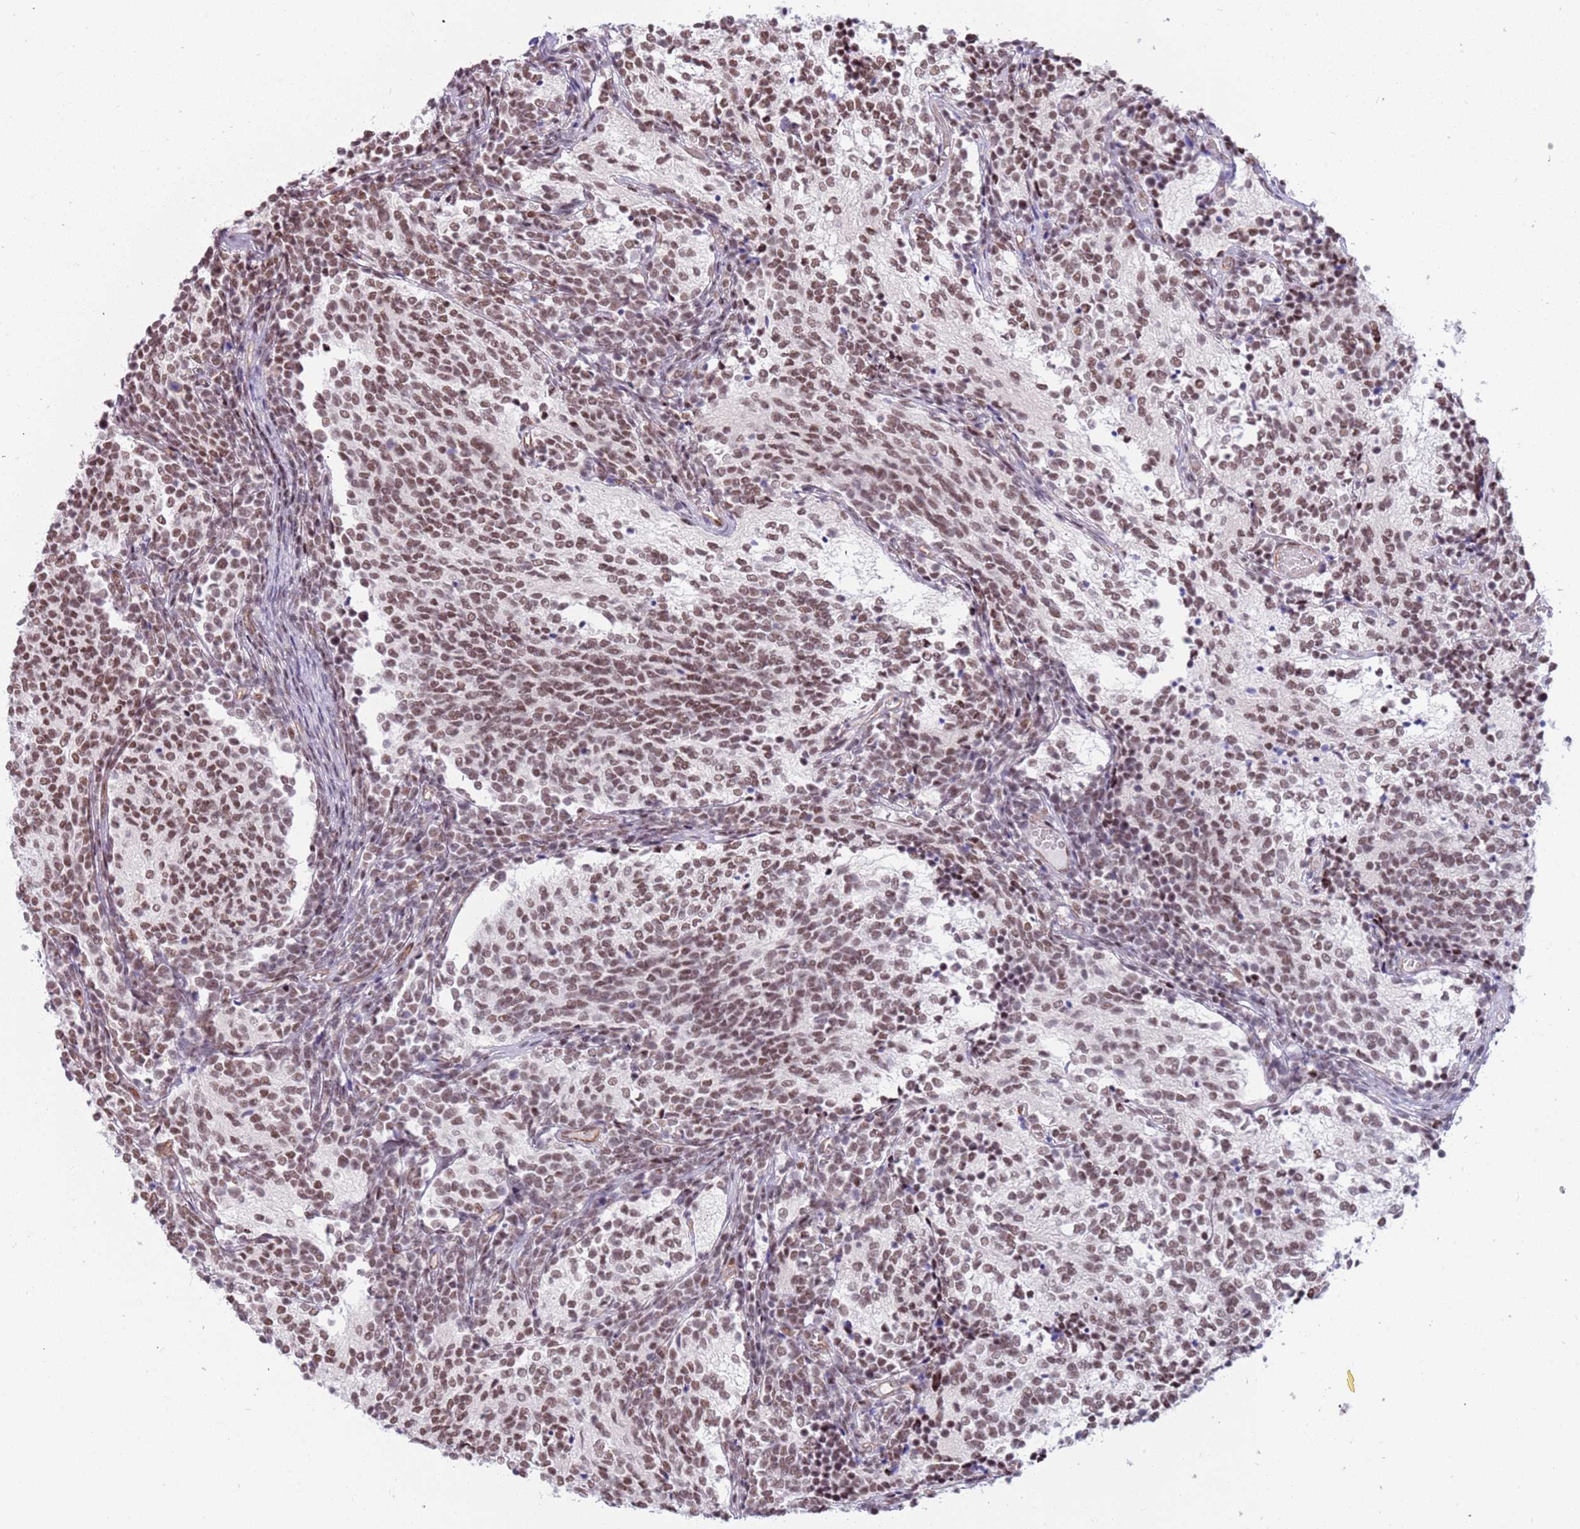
{"staining": {"intensity": "moderate", "quantity": ">75%", "location": "nuclear"}, "tissue": "glioma", "cell_type": "Tumor cells", "image_type": "cancer", "snomed": [{"axis": "morphology", "description": "Glioma, malignant, Low grade"}, {"axis": "topography", "description": "Brain"}], "caption": "Tumor cells show medium levels of moderate nuclear expression in approximately >75% of cells in malignant glioma (low-grade).", "gene": "LRMDA", "patient": {"sex": "female", "age": 1}}